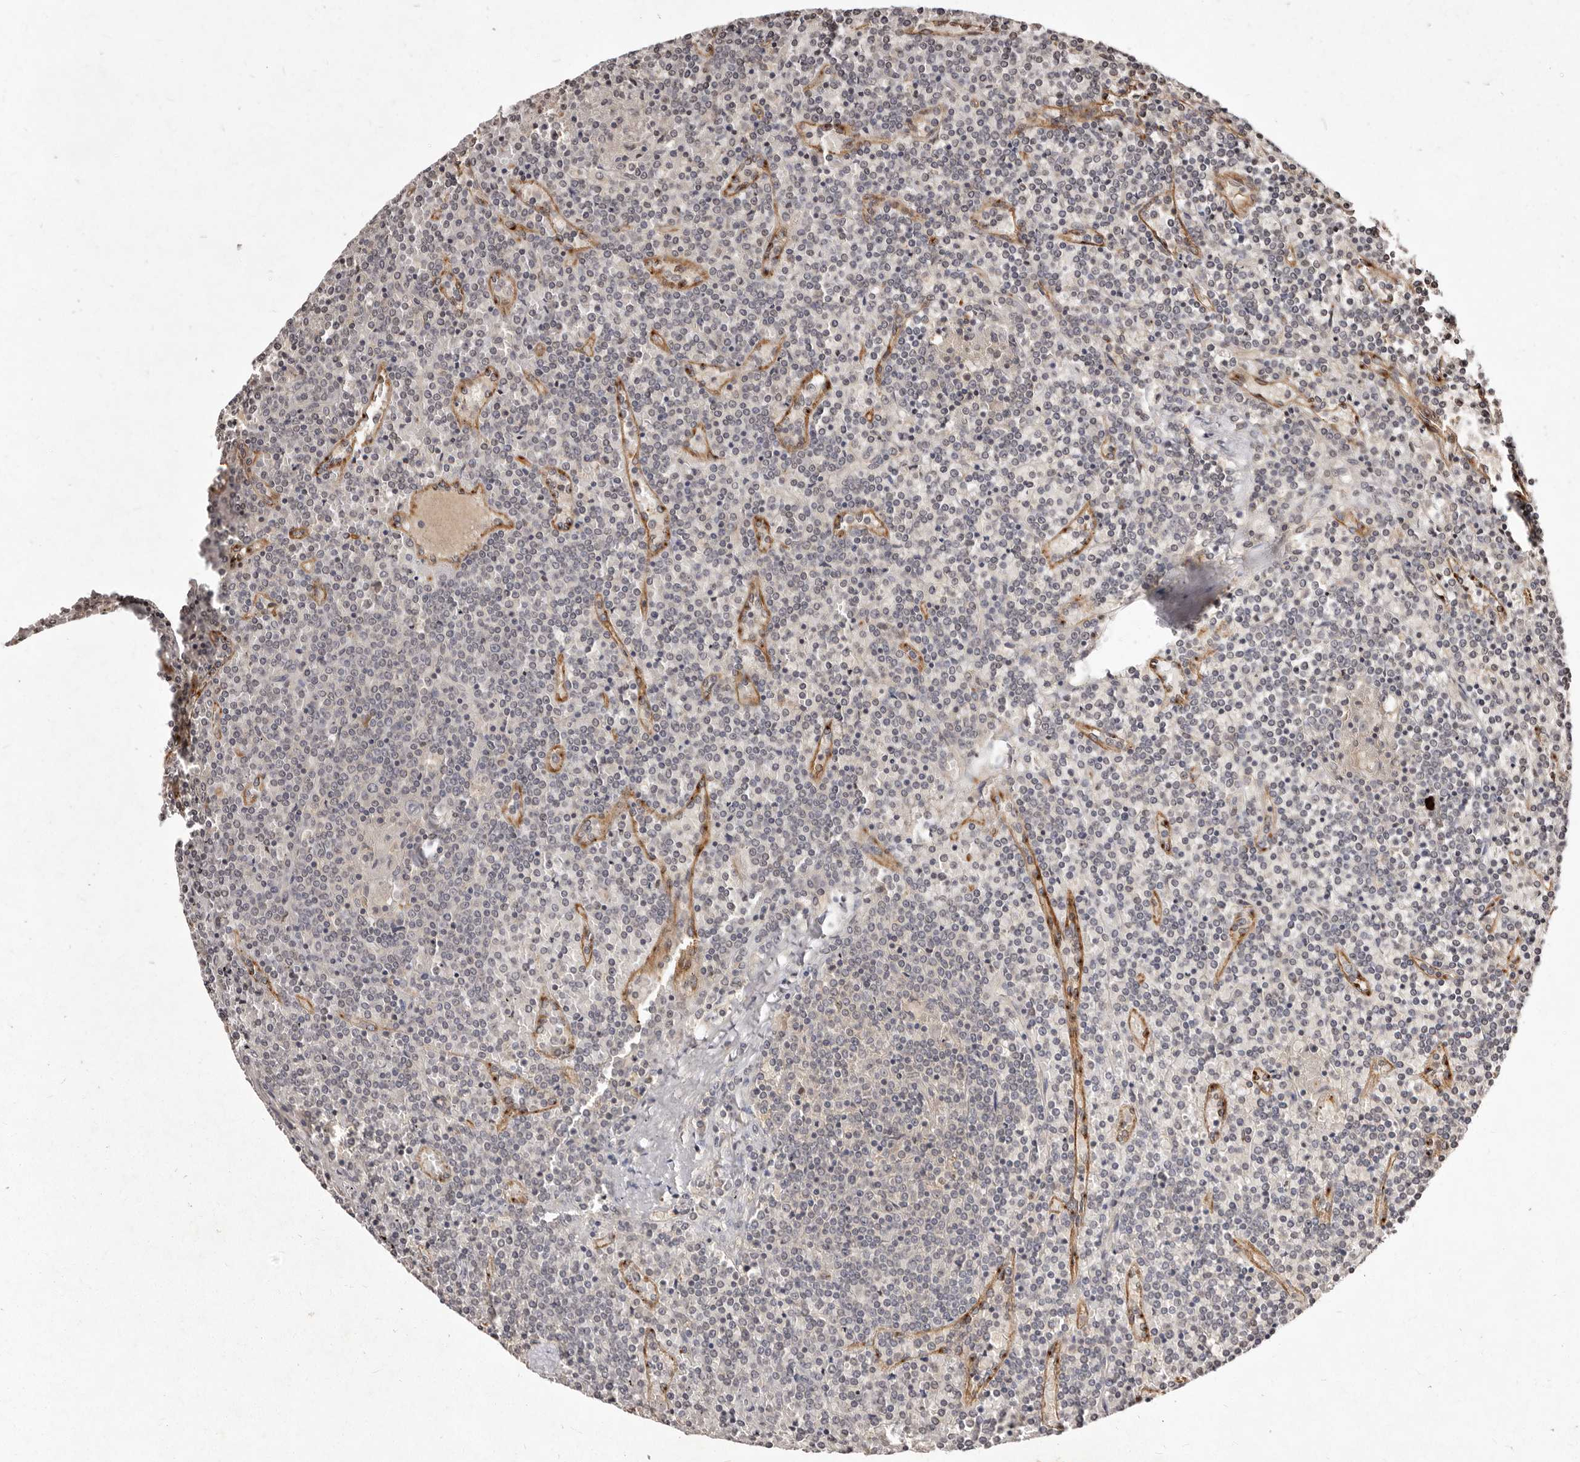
{"staining": {"intensity": "negative", "quantity": "none", "location": "none"}, "tissue": "lymphoma", "cell_type": "Tumor cells", "image_type": "cancer", "snomed": [{"axis": "morphology", "description": "Malignant lymphoma, non-Hodgkin's type, Low grade"}, {"axis": "topography", "description": "Spleen"}], "caption": "Lymphoma stained for a protein using IHC displays no staining tumor cells.", "gene": "LCORL", "patient": {"sex": "female", "age": 19}}